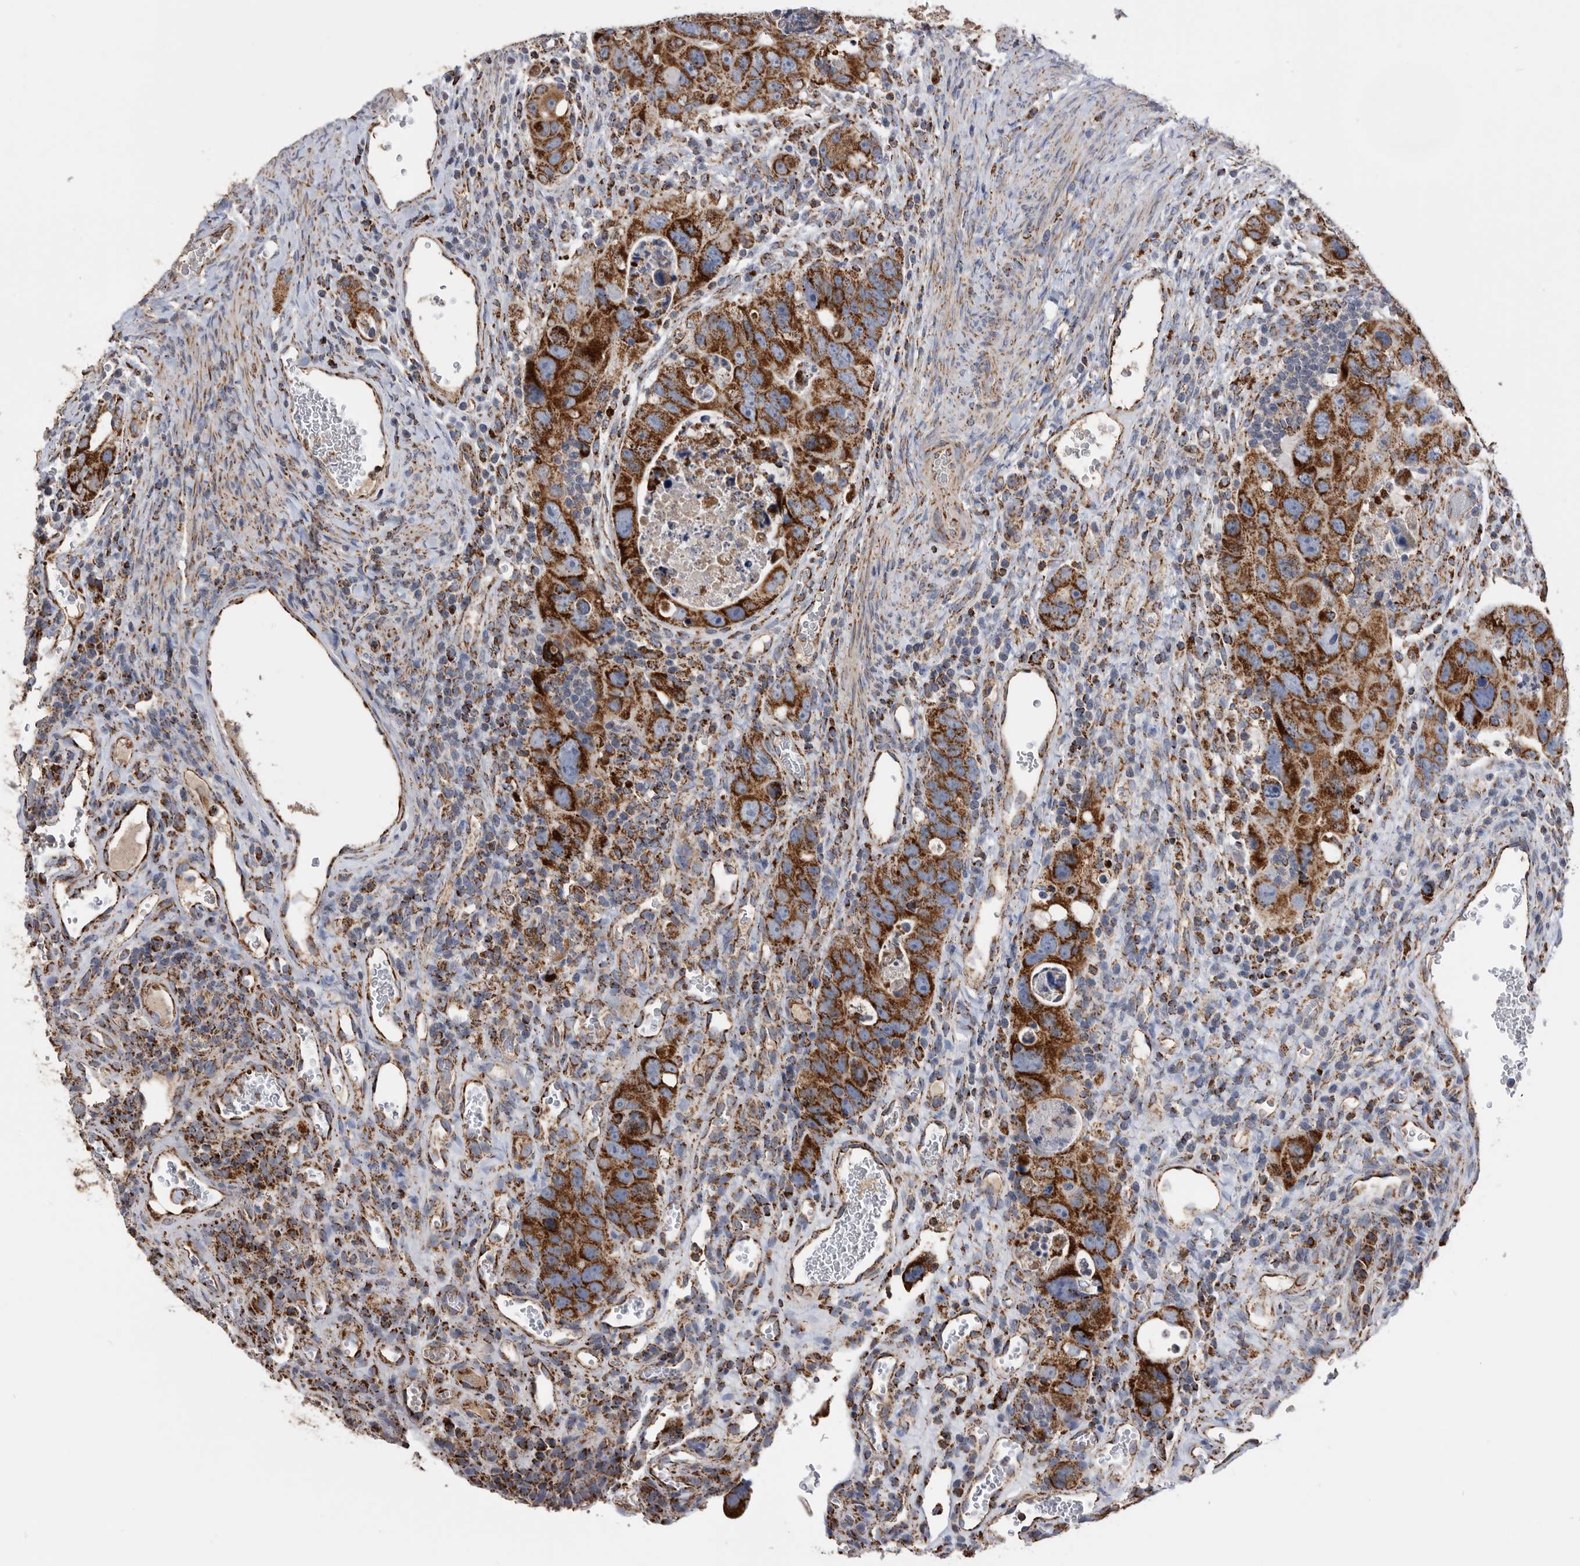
{"staining": {"intensity": "strong", "quantity": ">75%", "location": "cytoplasmic/membranous"}, "tissue": "colorectal cancer", "cell_type": "Tumor cells", "image_type": "cancer", "snomed": [{"axis": "morphology", "description": "Adenocarcinoma, NOS"}, {"axis": "topography", "description": "Rectum"}], "caption": "Human colorectal adenocarcinoma stained with a protein marker demonstrates strong staining in tumor cells.", "gene": "WFDC1", "patient": {"sex": "male", "age": 59}}